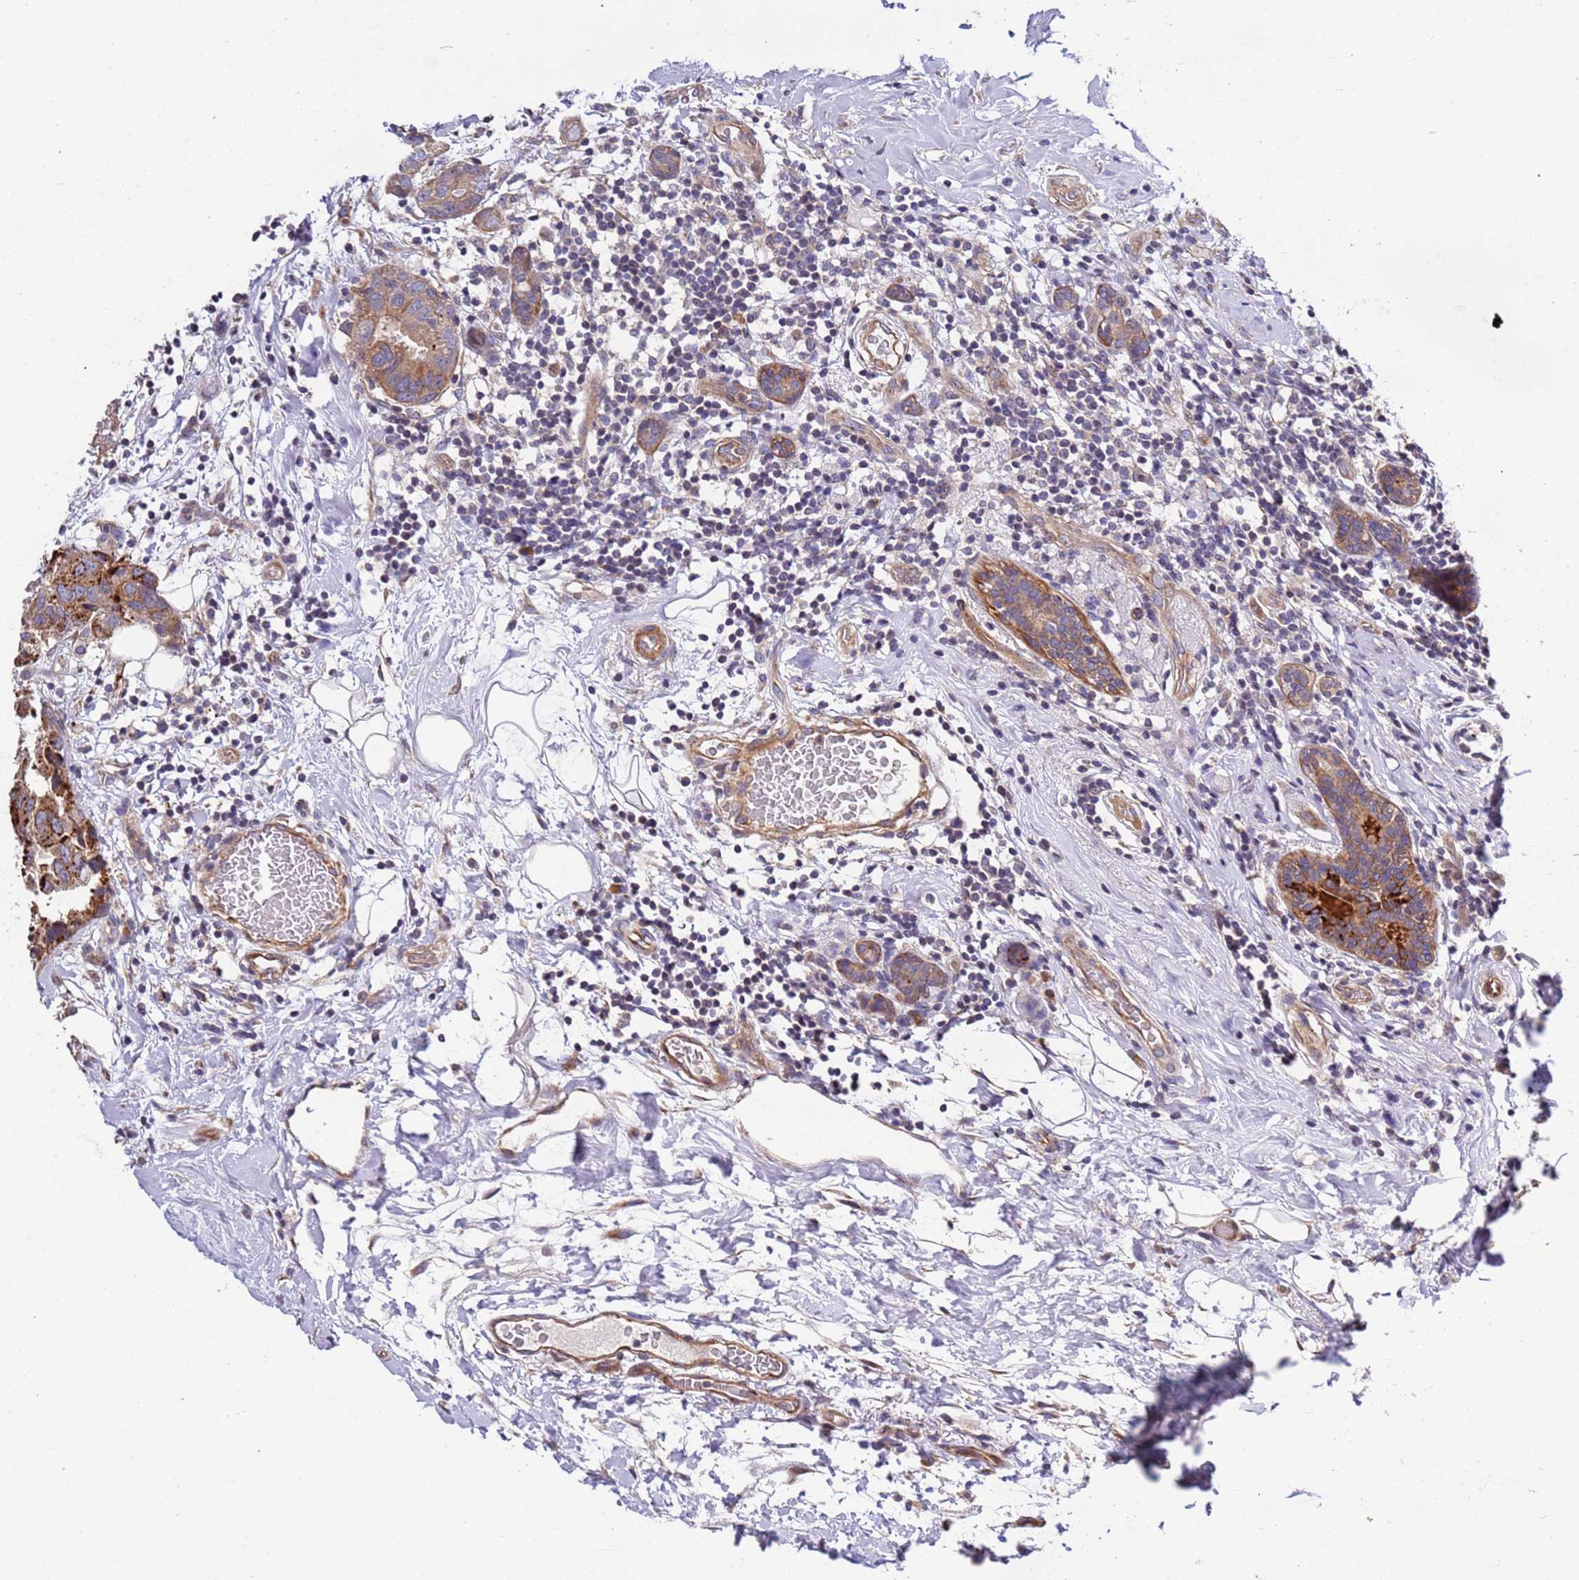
{"staining": {"intensity": "moderate", "quantity": ">75%", "location": "cytoplasmic/membranous"}, "tissue": "breast cancer", "cell_type": "Tumor cells", "image_type": "cancer", "snomed": [{"axis": "morphology", "description": "Duct carcinoma"}, {"axis": "topography", "description": "Breast"}], "caption": "Immunohistochemistry histopathology image of neoplastic tissue: infiltrating ductal carcinoma (breast) stained using immunohistochemistry demonstrates medium levels of moderate protein expression localized specifically in the cytoplasmic/membranous of tumor cells, appearing as a cytoplasmic/membranous brown color.", "gene": "LAMB4", "patient": {"sex": "female", "age": 62}}